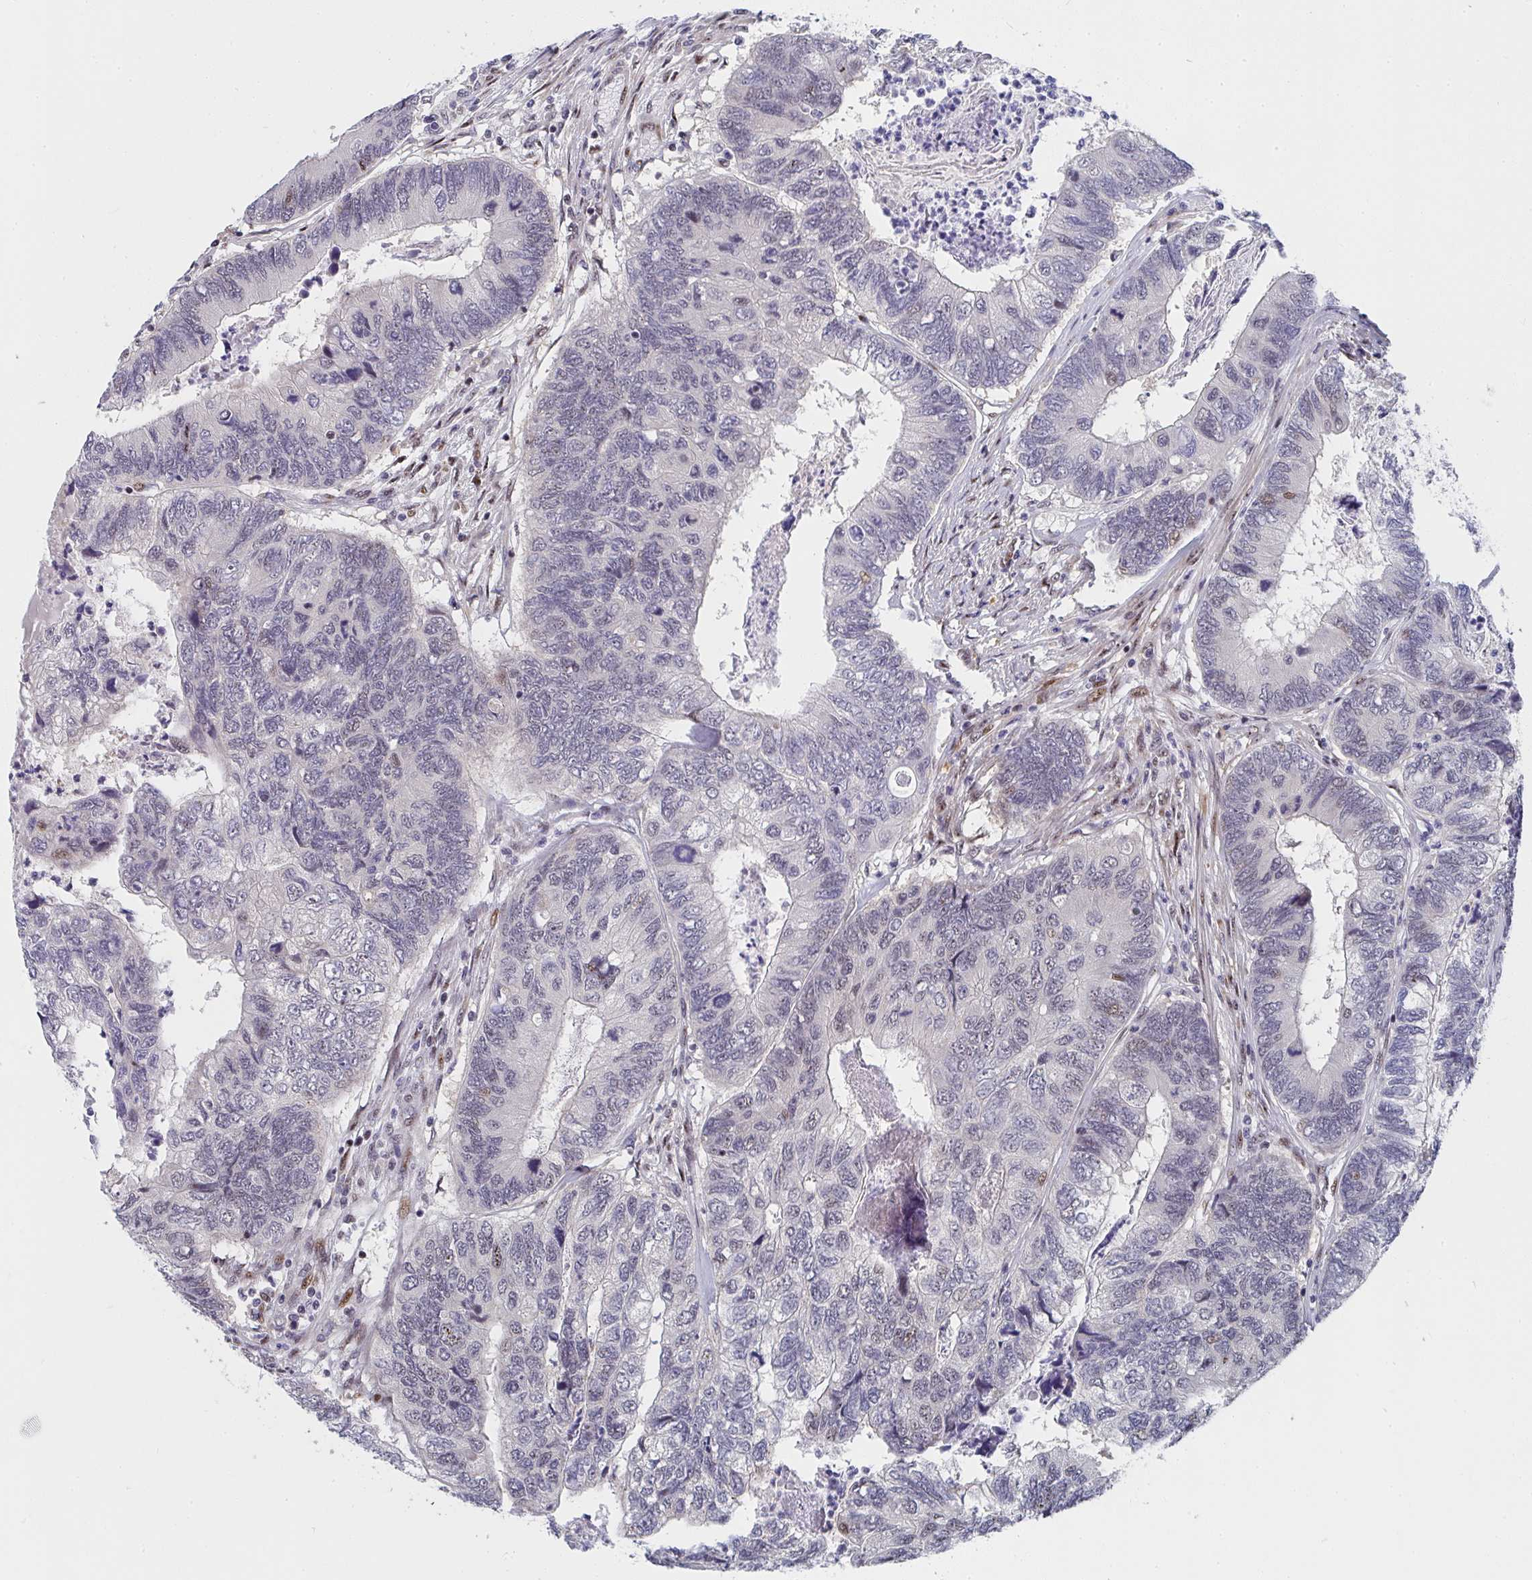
{"staining": {"intensity": "weak", "quantity": "<25%", "location": "nuclear"}, "tissue": "colorectal cancer", "cell_type": "Tumor cells", "image_type": "cancer", "snomed": [{"axis": "morphology", "description": "Adenocarcinoma, NOS"}, {"axis": "topography", "description": "Colon"}], "caption": "A histopathology image of human colorectal cancer is negative for staining in tumor cells.", "gene": "ZIC3", "patient": {"sex": "female", "age": 67}}